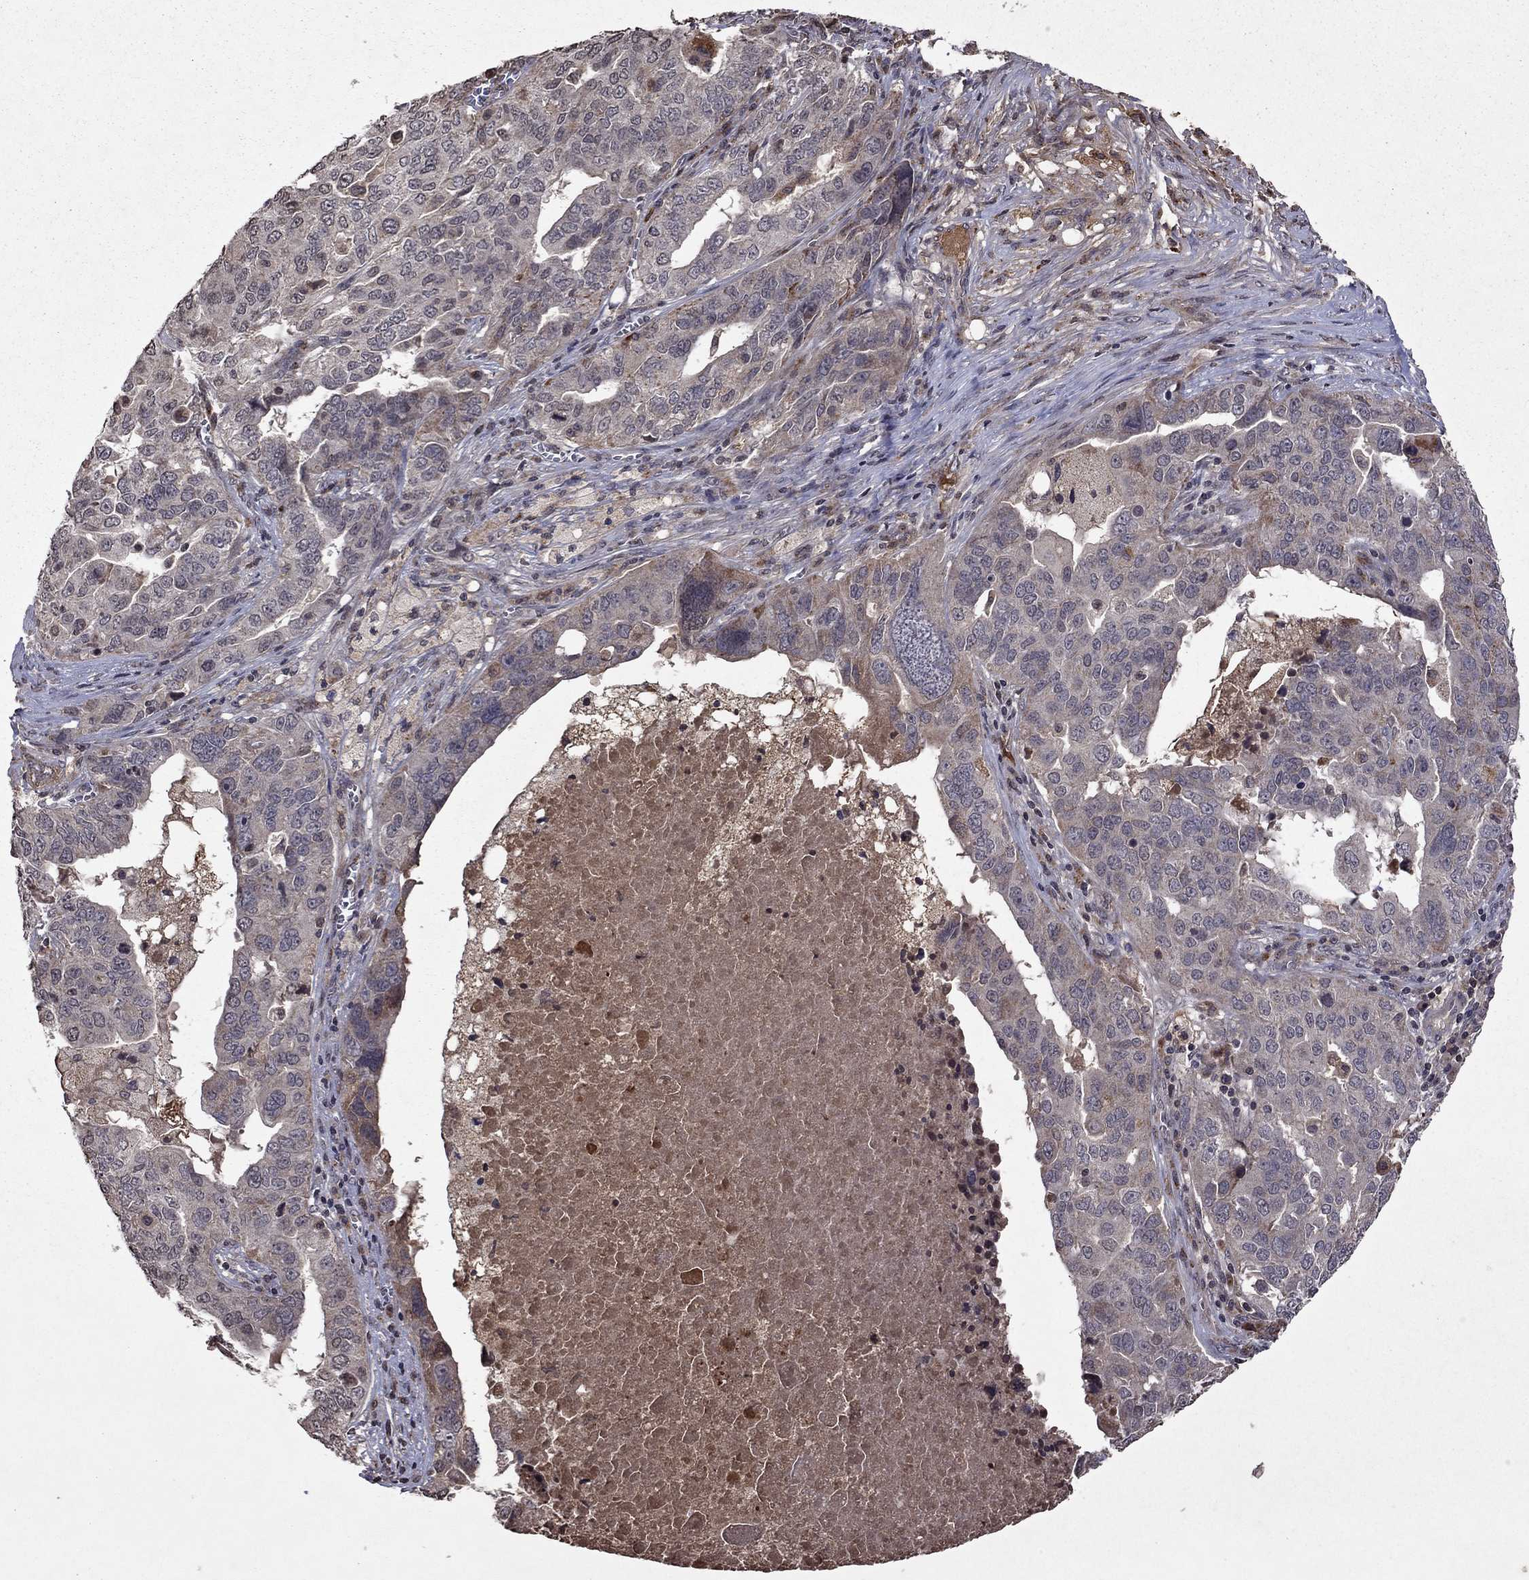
{"staining": {"intensity": "weak", "quantity": "<25%", "location": "cytoplasmic/membranous"}, "tissue": "ovarian cancer", "cell_type": "Tumor cells", "image_type": "cancer", "snomed": [{"axis": "morphology", "description": "Carcinoma, endometroid"}, {"axis": "topography", "description": "Soft tissue"}, {"axis": "topography", "description": "Ovary"}], "caption": "DAB immunohistochemical staining of human endometroid carcinoma (ovarian) exhibits no significant expression in tumor cells.", "gene": "NLGN1", "patient": {"sex": "female", "age": 52}}